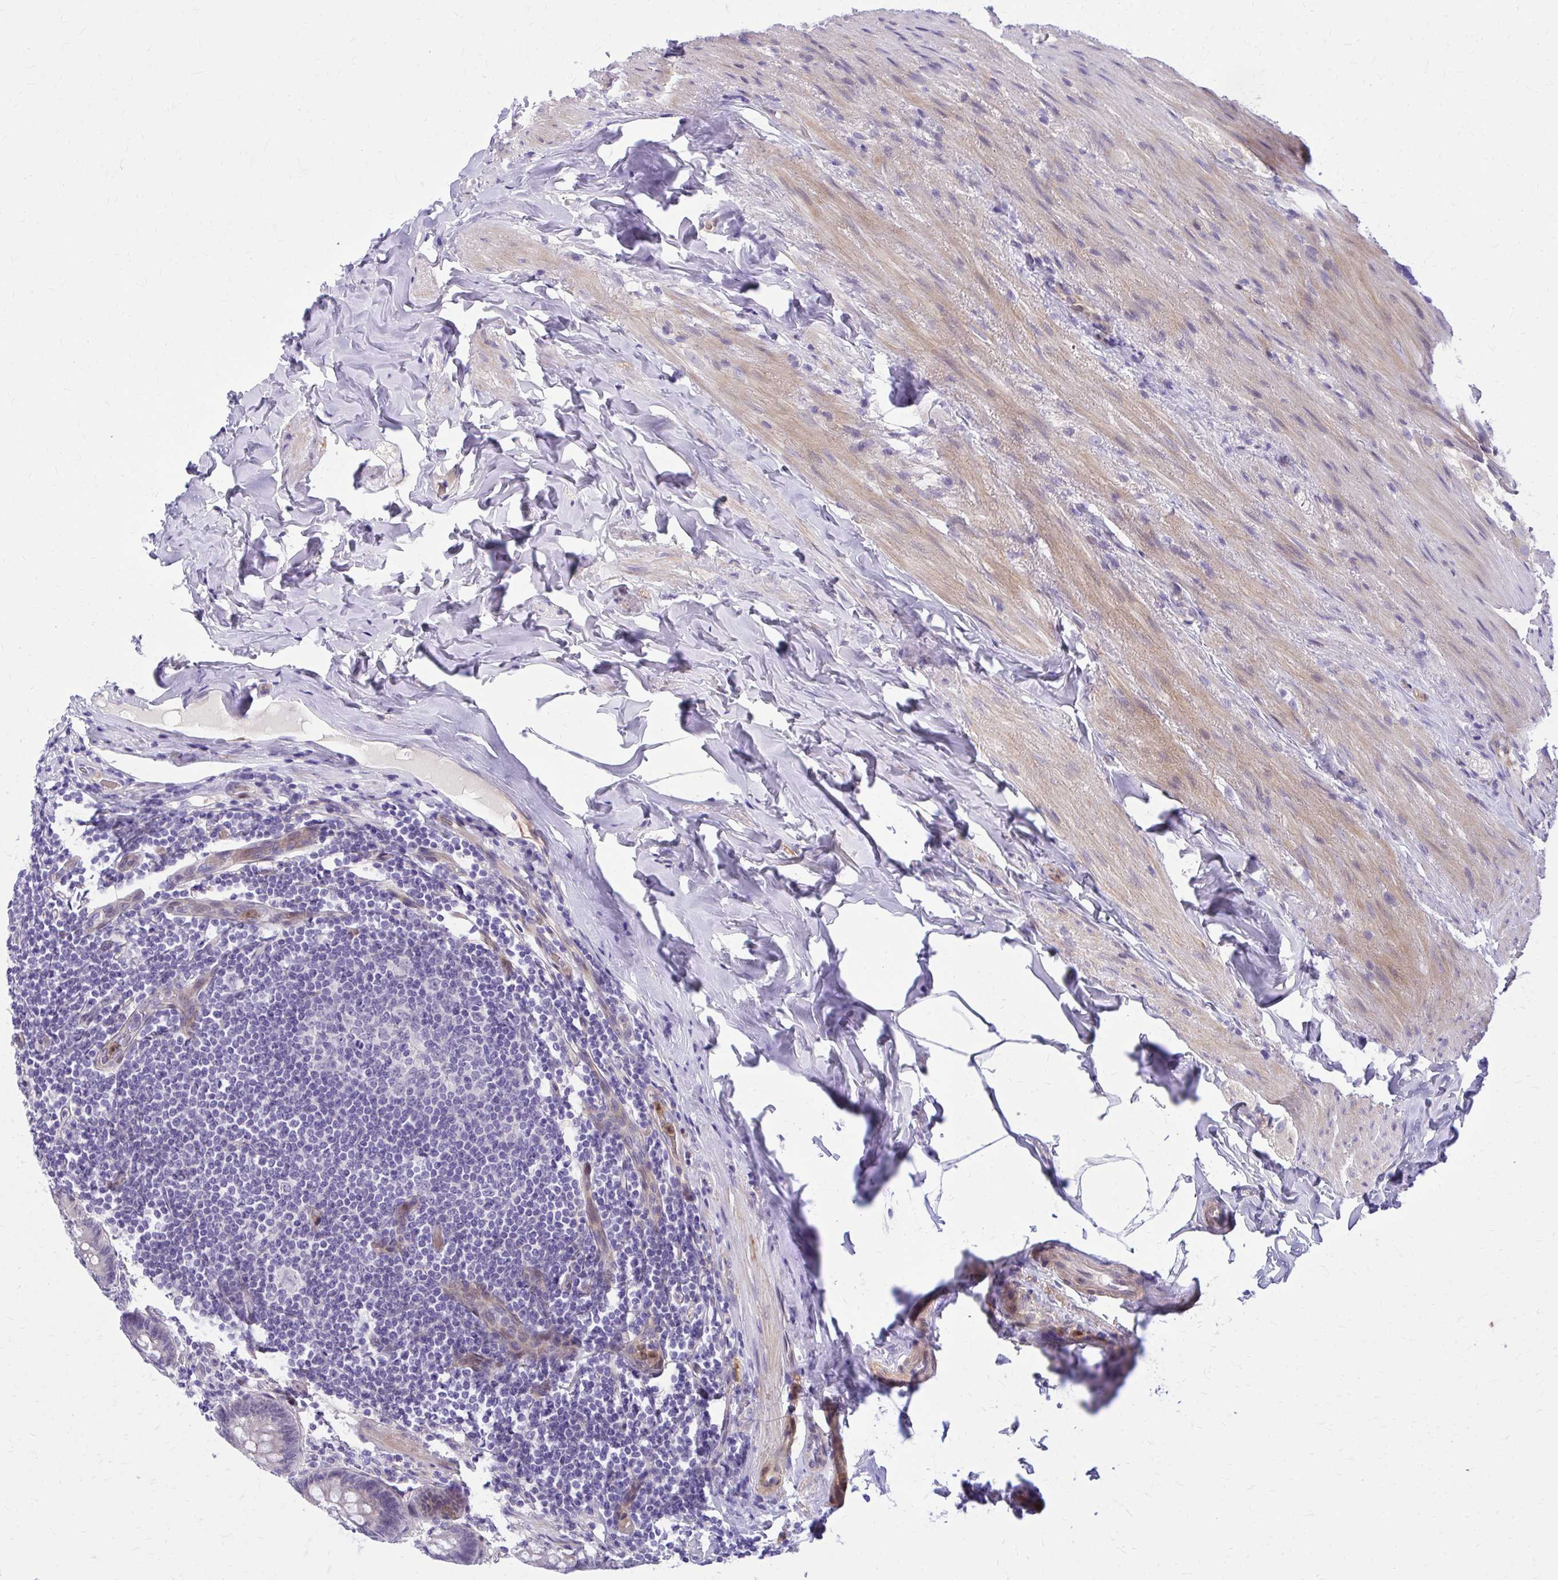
{"staining": {"intensity": "weak", "quantity": "25%-75%", "location": "cytoplasmic/membranous"}, "tissue": "appendix", "cell_type": "Glandular cells", "image_type": "normal", "snomed": [{"axis": "morphology", "description": "Normal tissue, NOS"}, {"axis": "topography", "description": "Appendix"}], "caption": "Brown immunohistochemical staining in unremarkable appendix reveals weak cytoplasmic/membranous positivity in about 25%-75% of glandular cells. The protein of interest is shown in brown color, while the nuclei are stained blue.", "gene": "ADAMTSL1", "patient": {"sex": "male", "age": 71}}